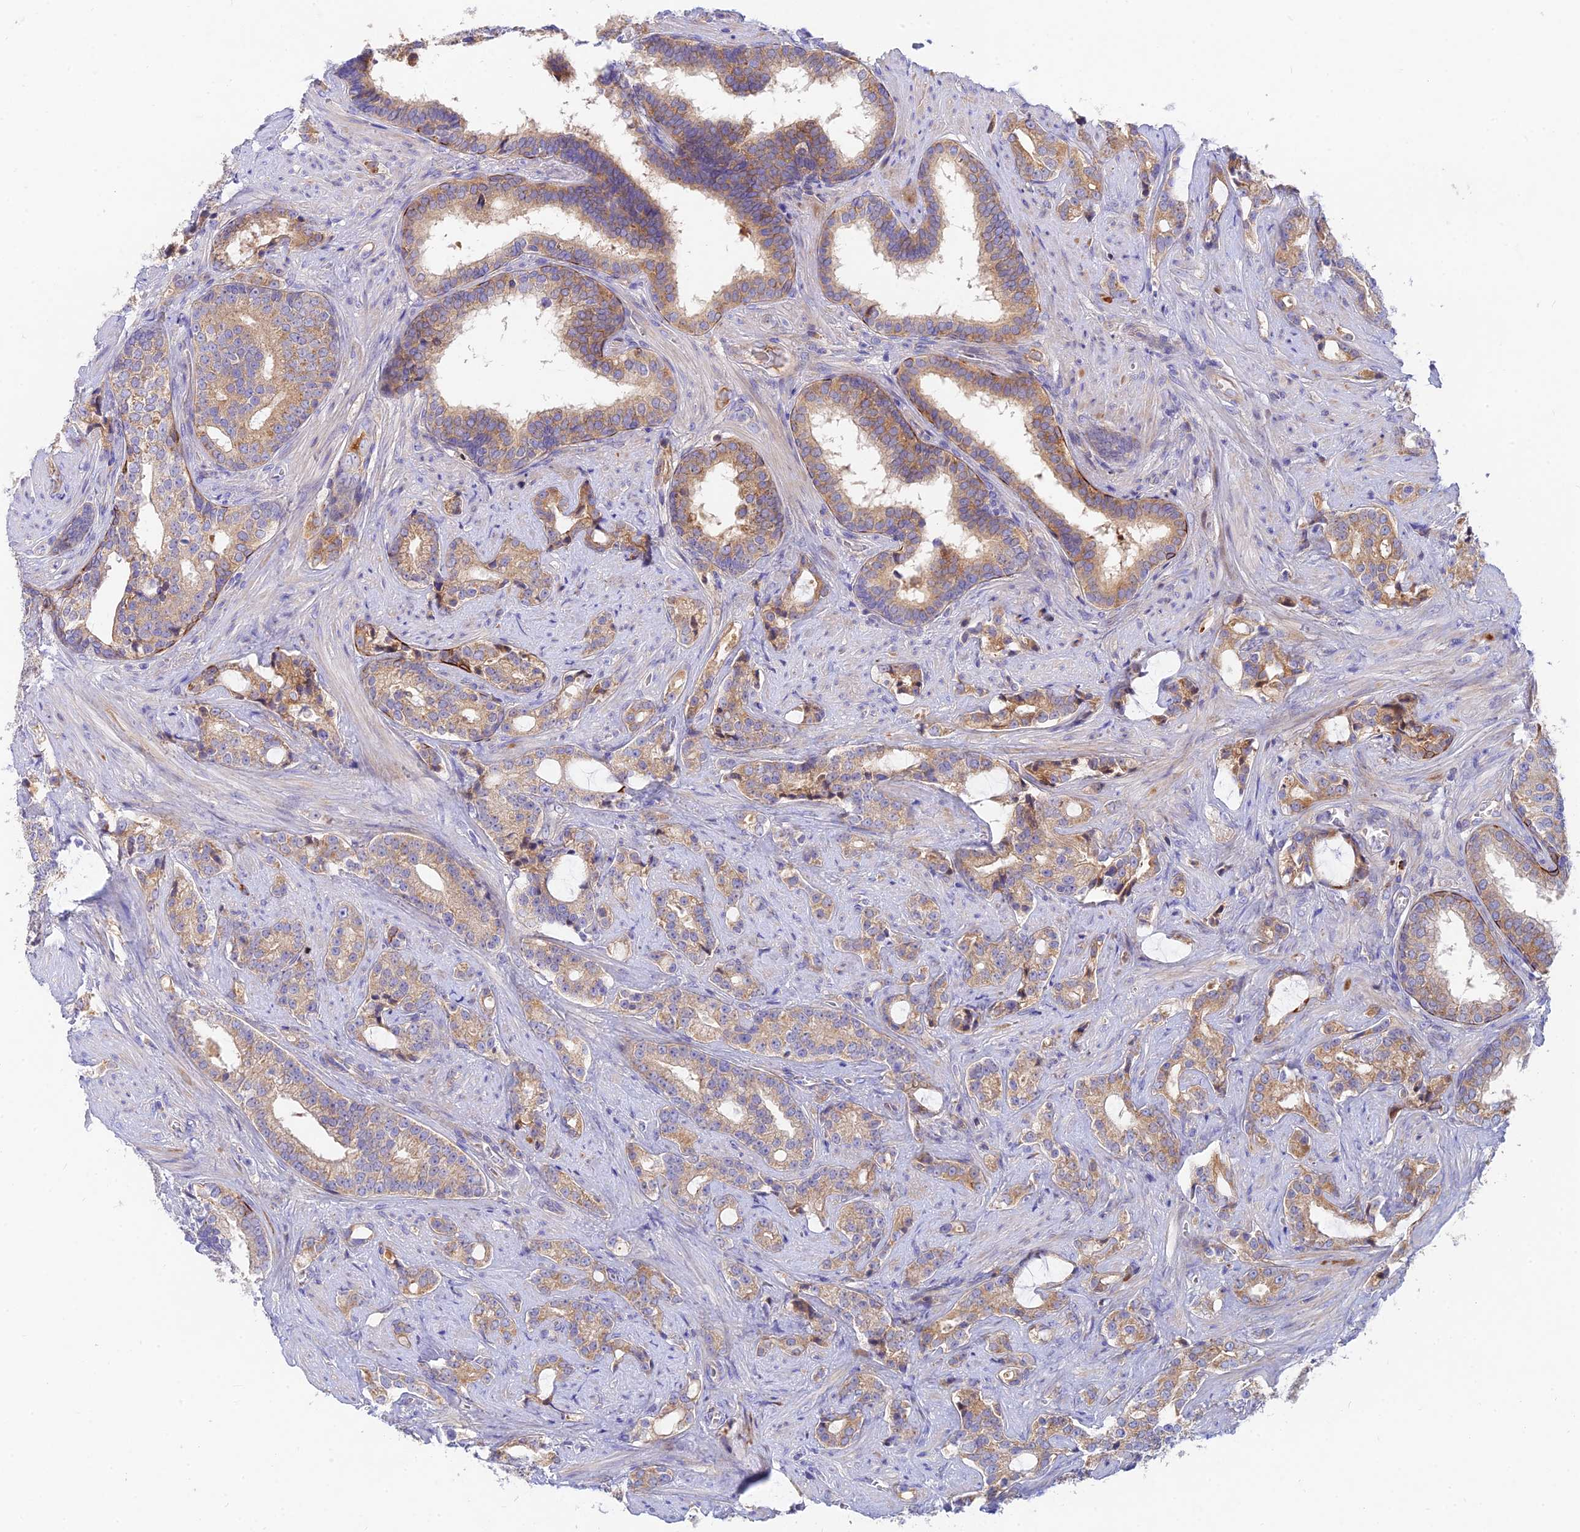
{"staining": {"intensity": "moderate", "quantity": "25%-75%", "location": "cytoplasmic/membranous"}, "tissue": "prostate cancer", "cell_type": "Tumor cells", "image_type": "cancer", "snomed": [{"axis": "morphology", "description": "Adenocarcinoma, High grade"}, {"axis": "topography", "description": "Prostate and seminal vesicle, NOS"}], "caption": "IHC (DAB (3,3'-diaminobenzidine)) staining of prostate cancer (high-grade adenocarcinoma) reveals moderate cytoplasmic/membranous protein positivity in about 25%-75% of tumor cells.", "gene": "MROH1", "patient": {"sex": "male", "age": 67}}